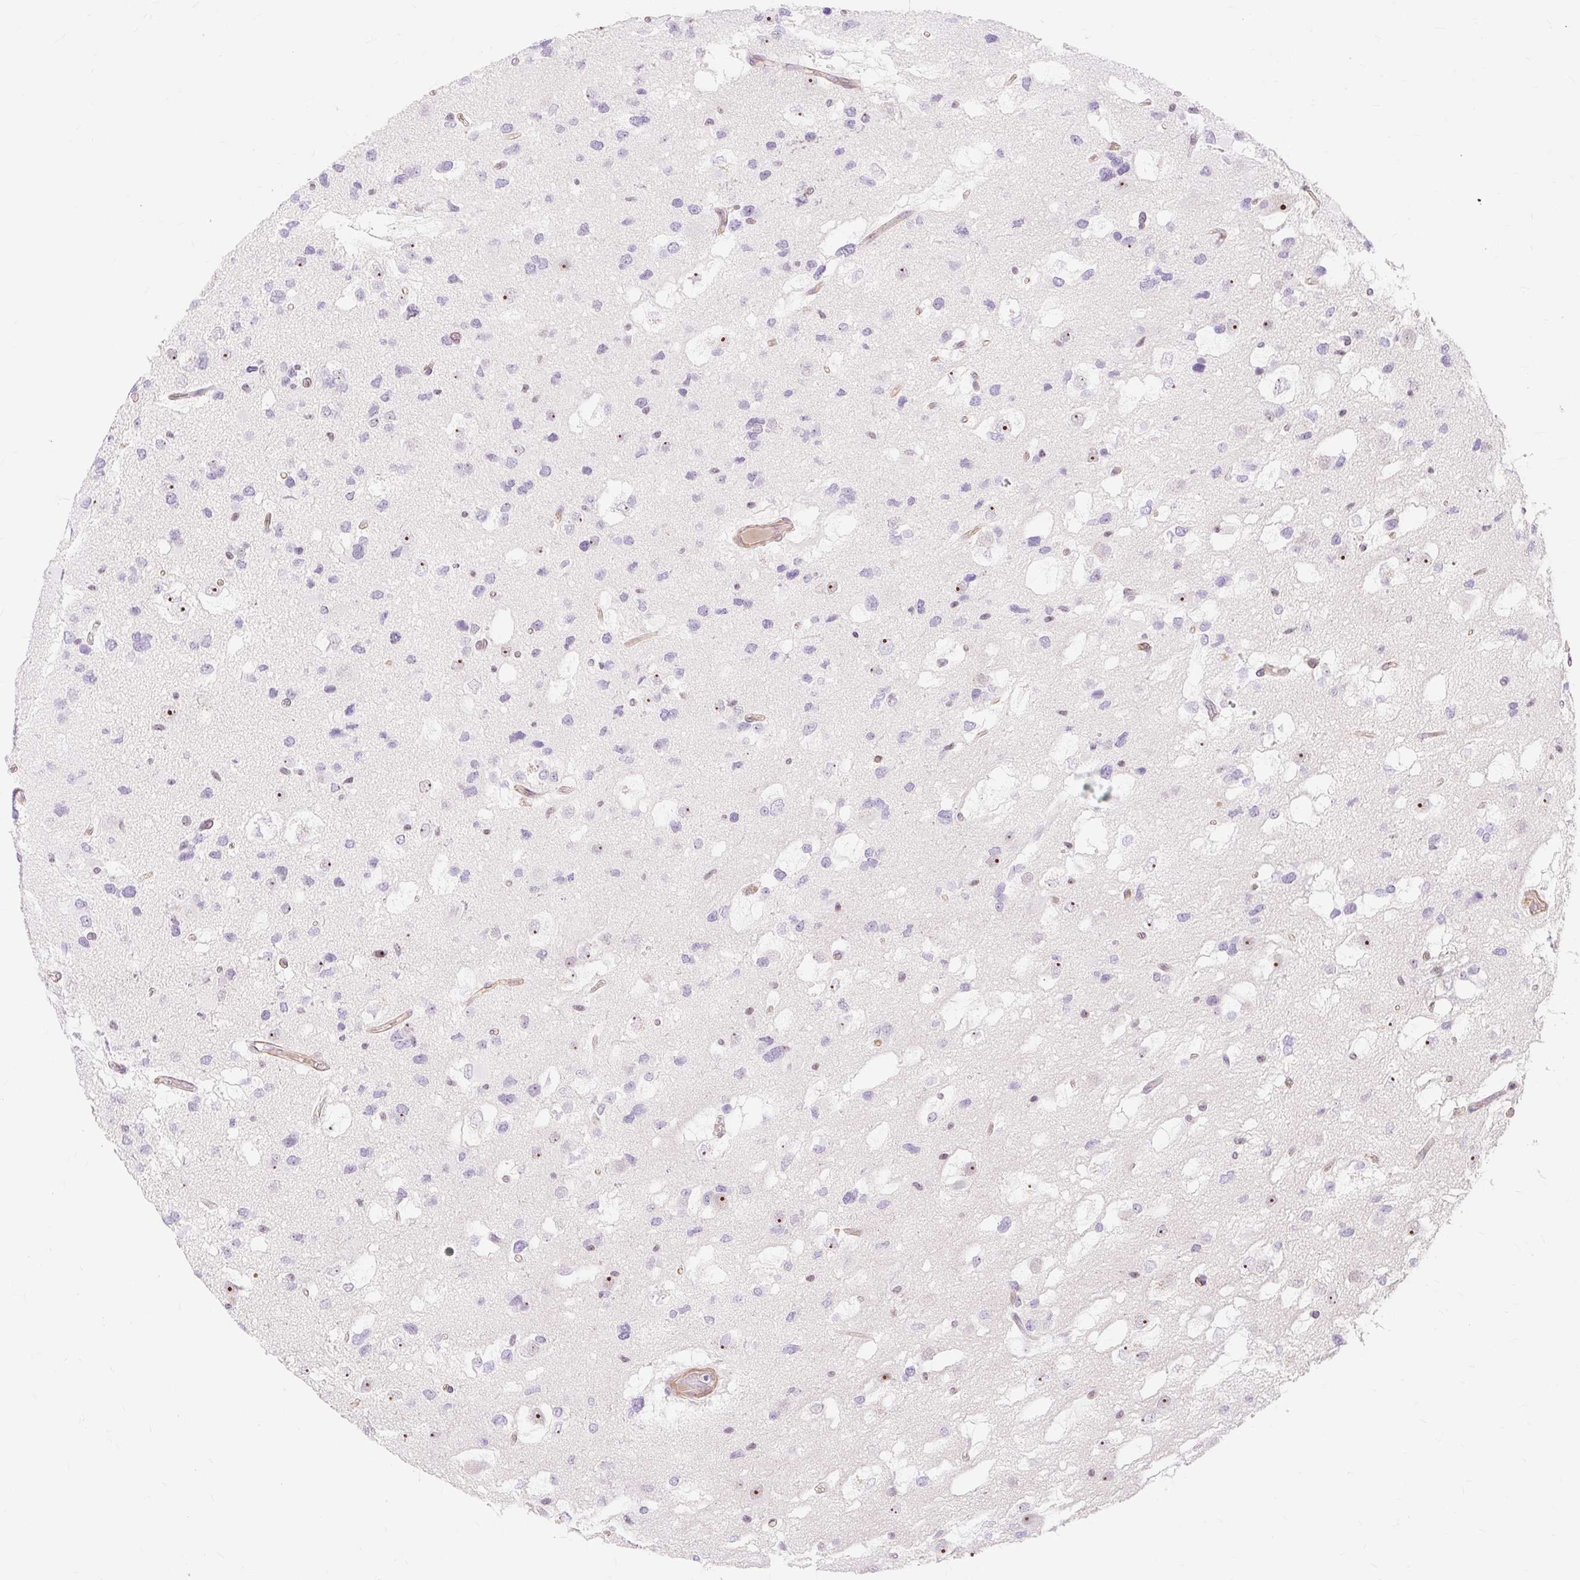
{"staining": {"intensity": "negative", "quantity": "none", "location": "none"}, "tissue": "glioma", "cell_type": "Tumor cells", "image_type": "cancer", "snomed": [{"axis": "morphology", "description": "Glioma, malignant, High grade"}, {"axis": "topography", "description": "Brain"}], "caption": "Malignant glioma (high-grade) was stained to show a protein in brown. There is no significant positivity in tumor cells.", "gene": "OBP2A", "patient": {"sex": "male", "age": 53}}